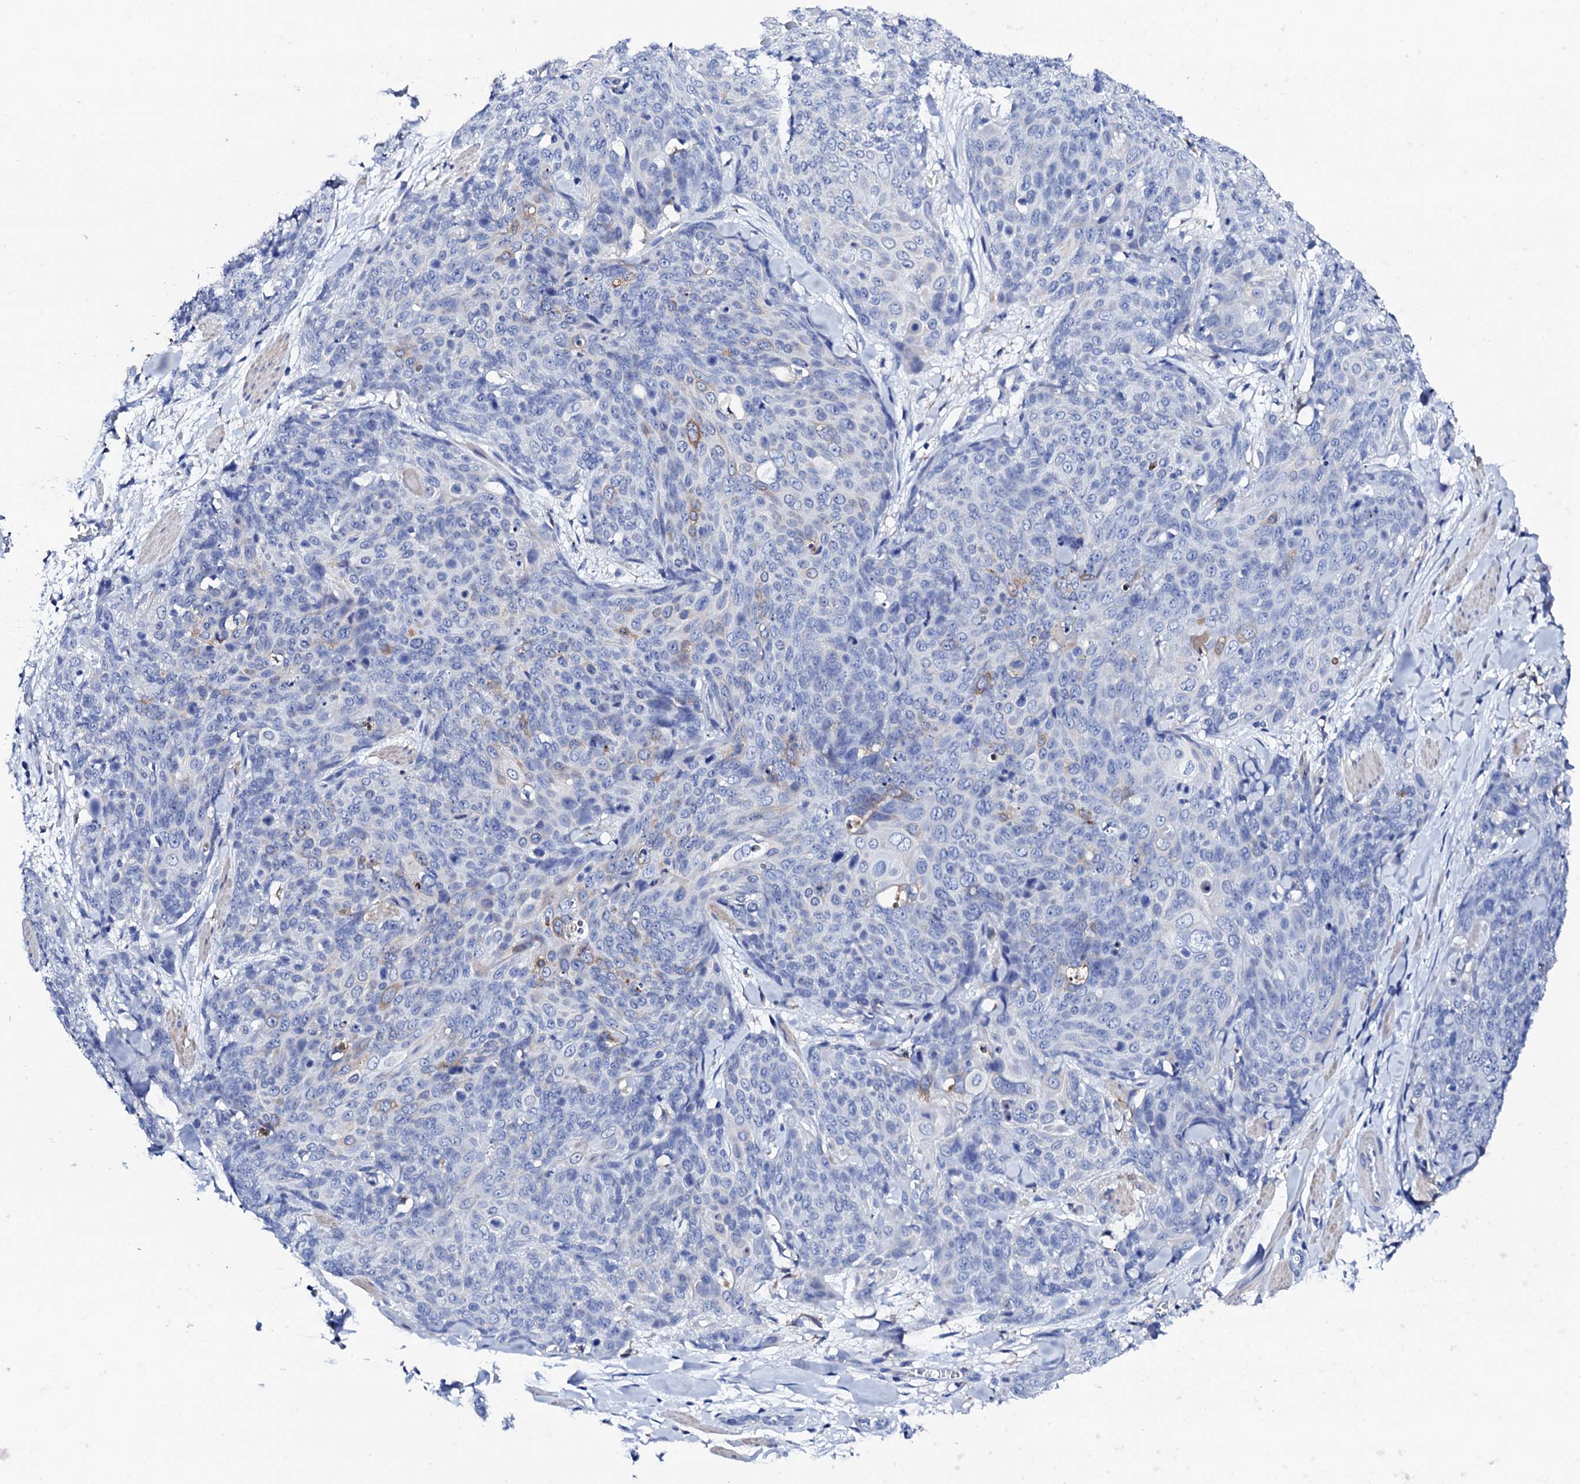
{"staining": {"intensity": "negative", "quantity": "none", "location": "none"}, "tissue": "skin cancer", "cell_type": "Tumor cells", "image_type": "cancer", "snomed": [{"axis": "morphology", "description": "Squamous cell carcinoma, NOS"}, {"axis": "topography", "description": "Skin"}, {"axis": "topography", "description": "Vulva"}], "caption": "Tumor cells show no significant protein positivity in skin squamous cell carcinoma. The staining is performed using DAB (3,3'-diaminobenzidine) brown chromogen with nuclei counter-stained in using hematoxylin.", "gene": "GLB1L3", "patient": {"sex": "female", "age": 85}}